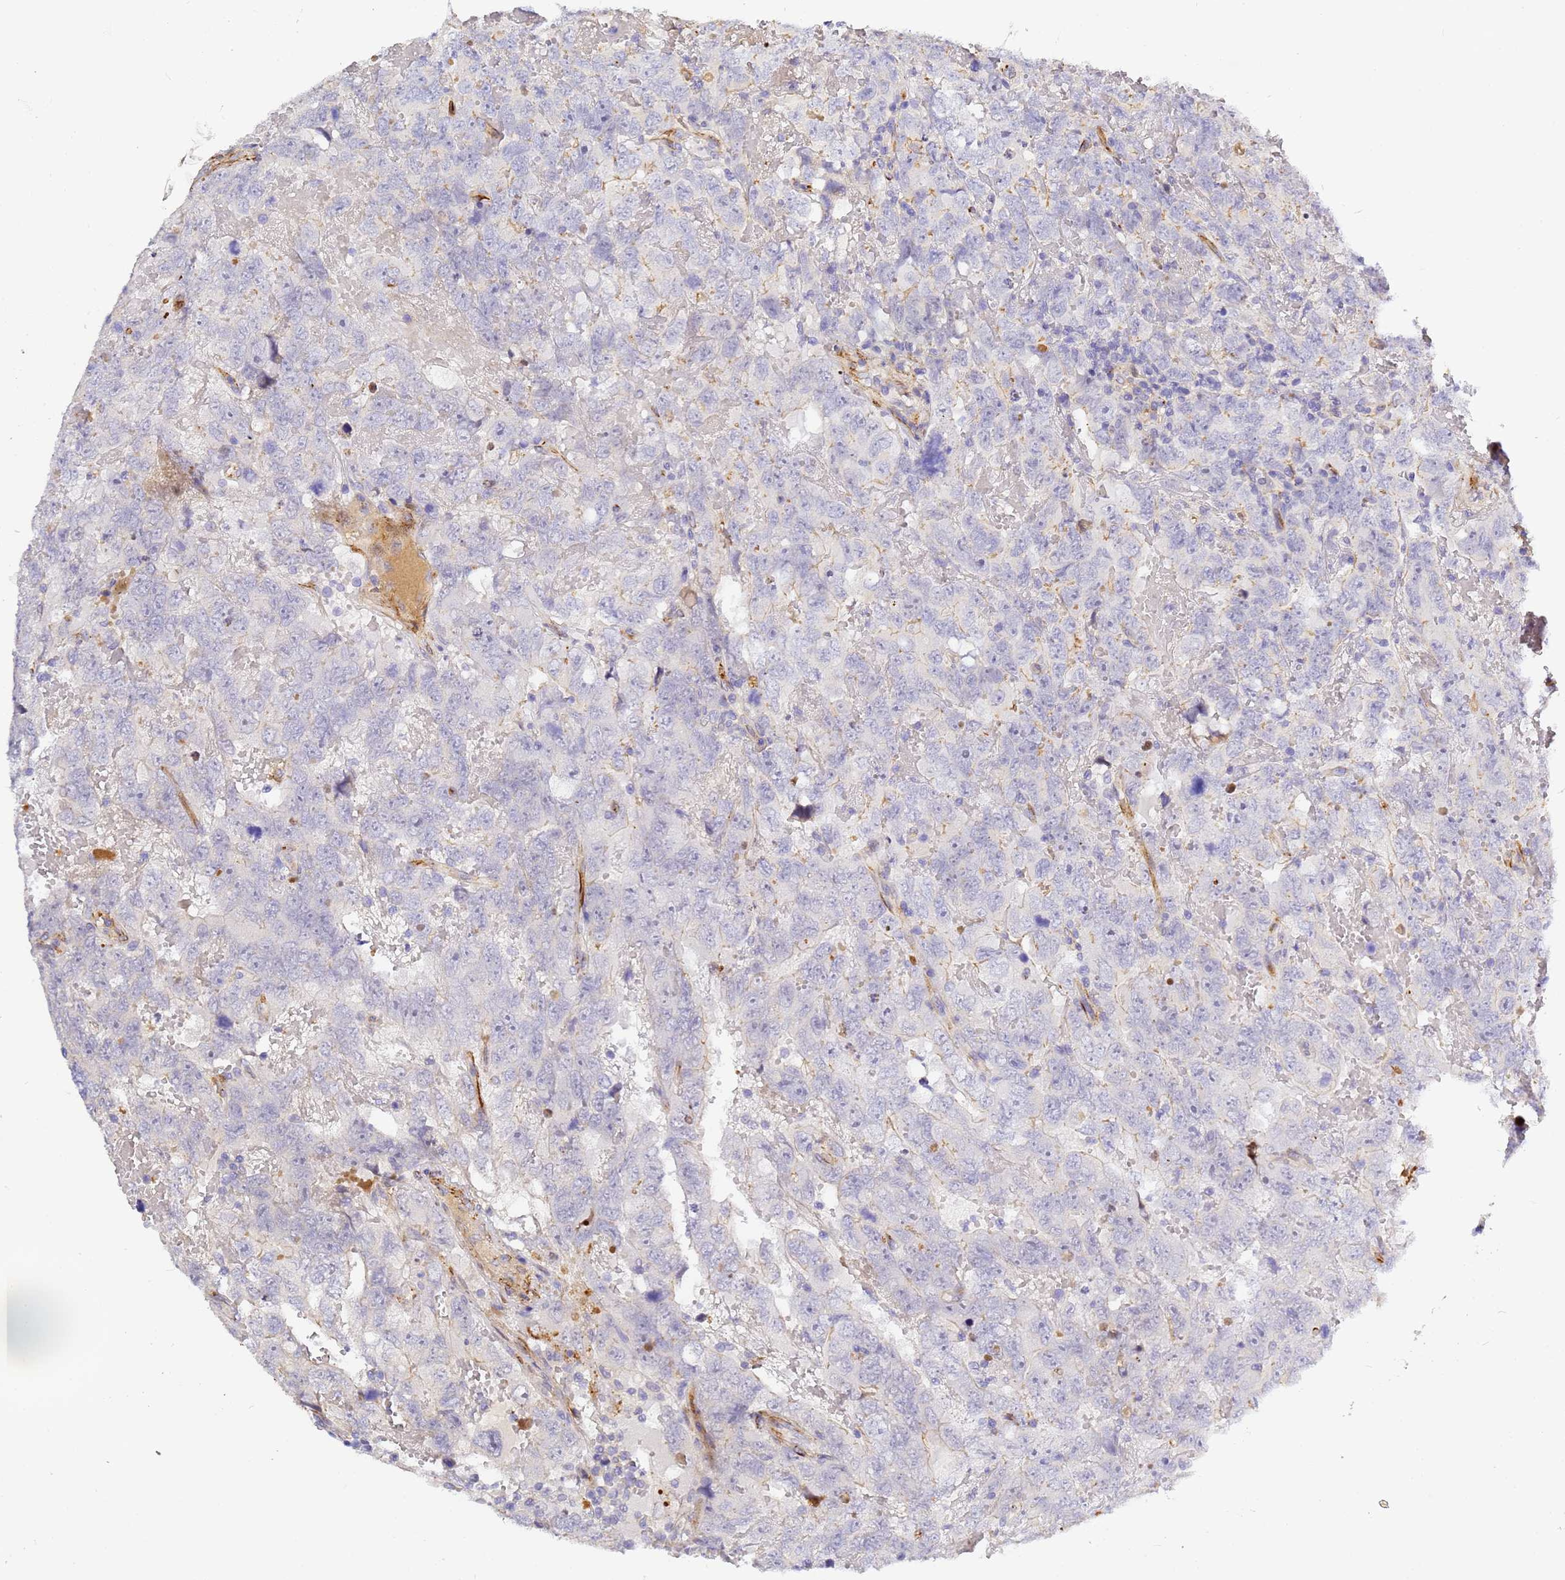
{"staining": {"intensity": "negative", "quantity": "none", "location": "none"}, "tissue": "testis cancer", "cell_type": "Tumor cells", "image_type": "cancer", "snomed": [{"axis": "morphology", "description": "Carcinoma, Embryonal, NOS"}, {"axis": "topography", "description": "Testis"}], "caption": "Immunohistochemical staining of human testis cancer shows no significant staining in tumor cells.", "gene": "CFH", "patient": {"sex": "male", "age": 45}}